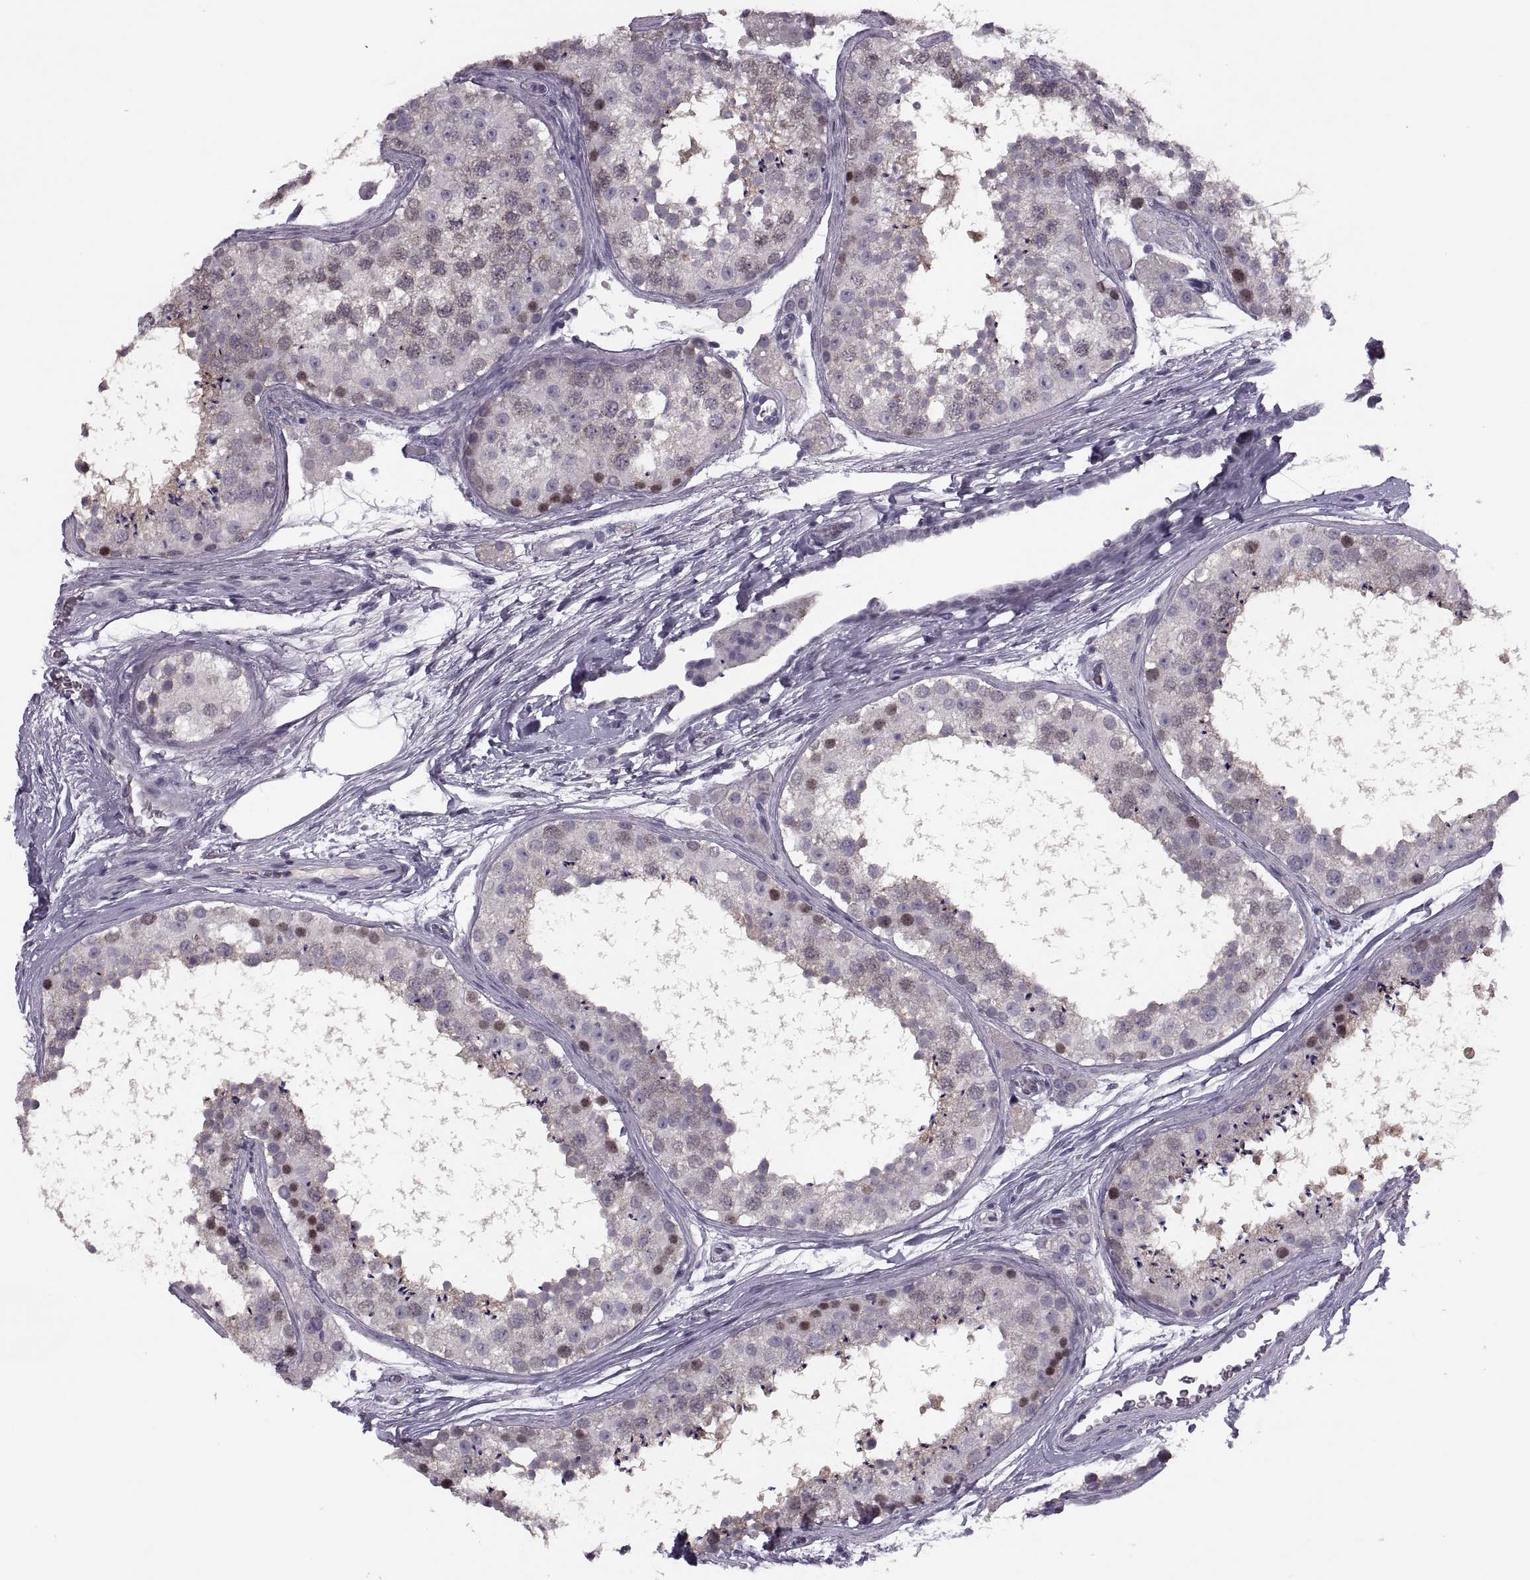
{"staining": {"intensity": "moderate", "quantity": "<25%", "location": "cytoplasmic/membranous,nuclear"}, "tissue": "testis", "cell_type": "Cells in seminiferous ducts", "image_type": "normal", "snomed": [{"axis": "morphology", "description": "Normal tissue, NOS"}, {"axis": "topography", "description": "Testis"}], "caption": "Brown immunohistochemical staining in benign testis shows moderate cytoplasmic/membranous,nuclear positivity in about <25% of cells in seminiferous ducts. The protein of interest is shown in brown color, while the nuclei are stained blue.", "gene": "CACNA1F", "patient": {"sex": "male", "age": 41}}